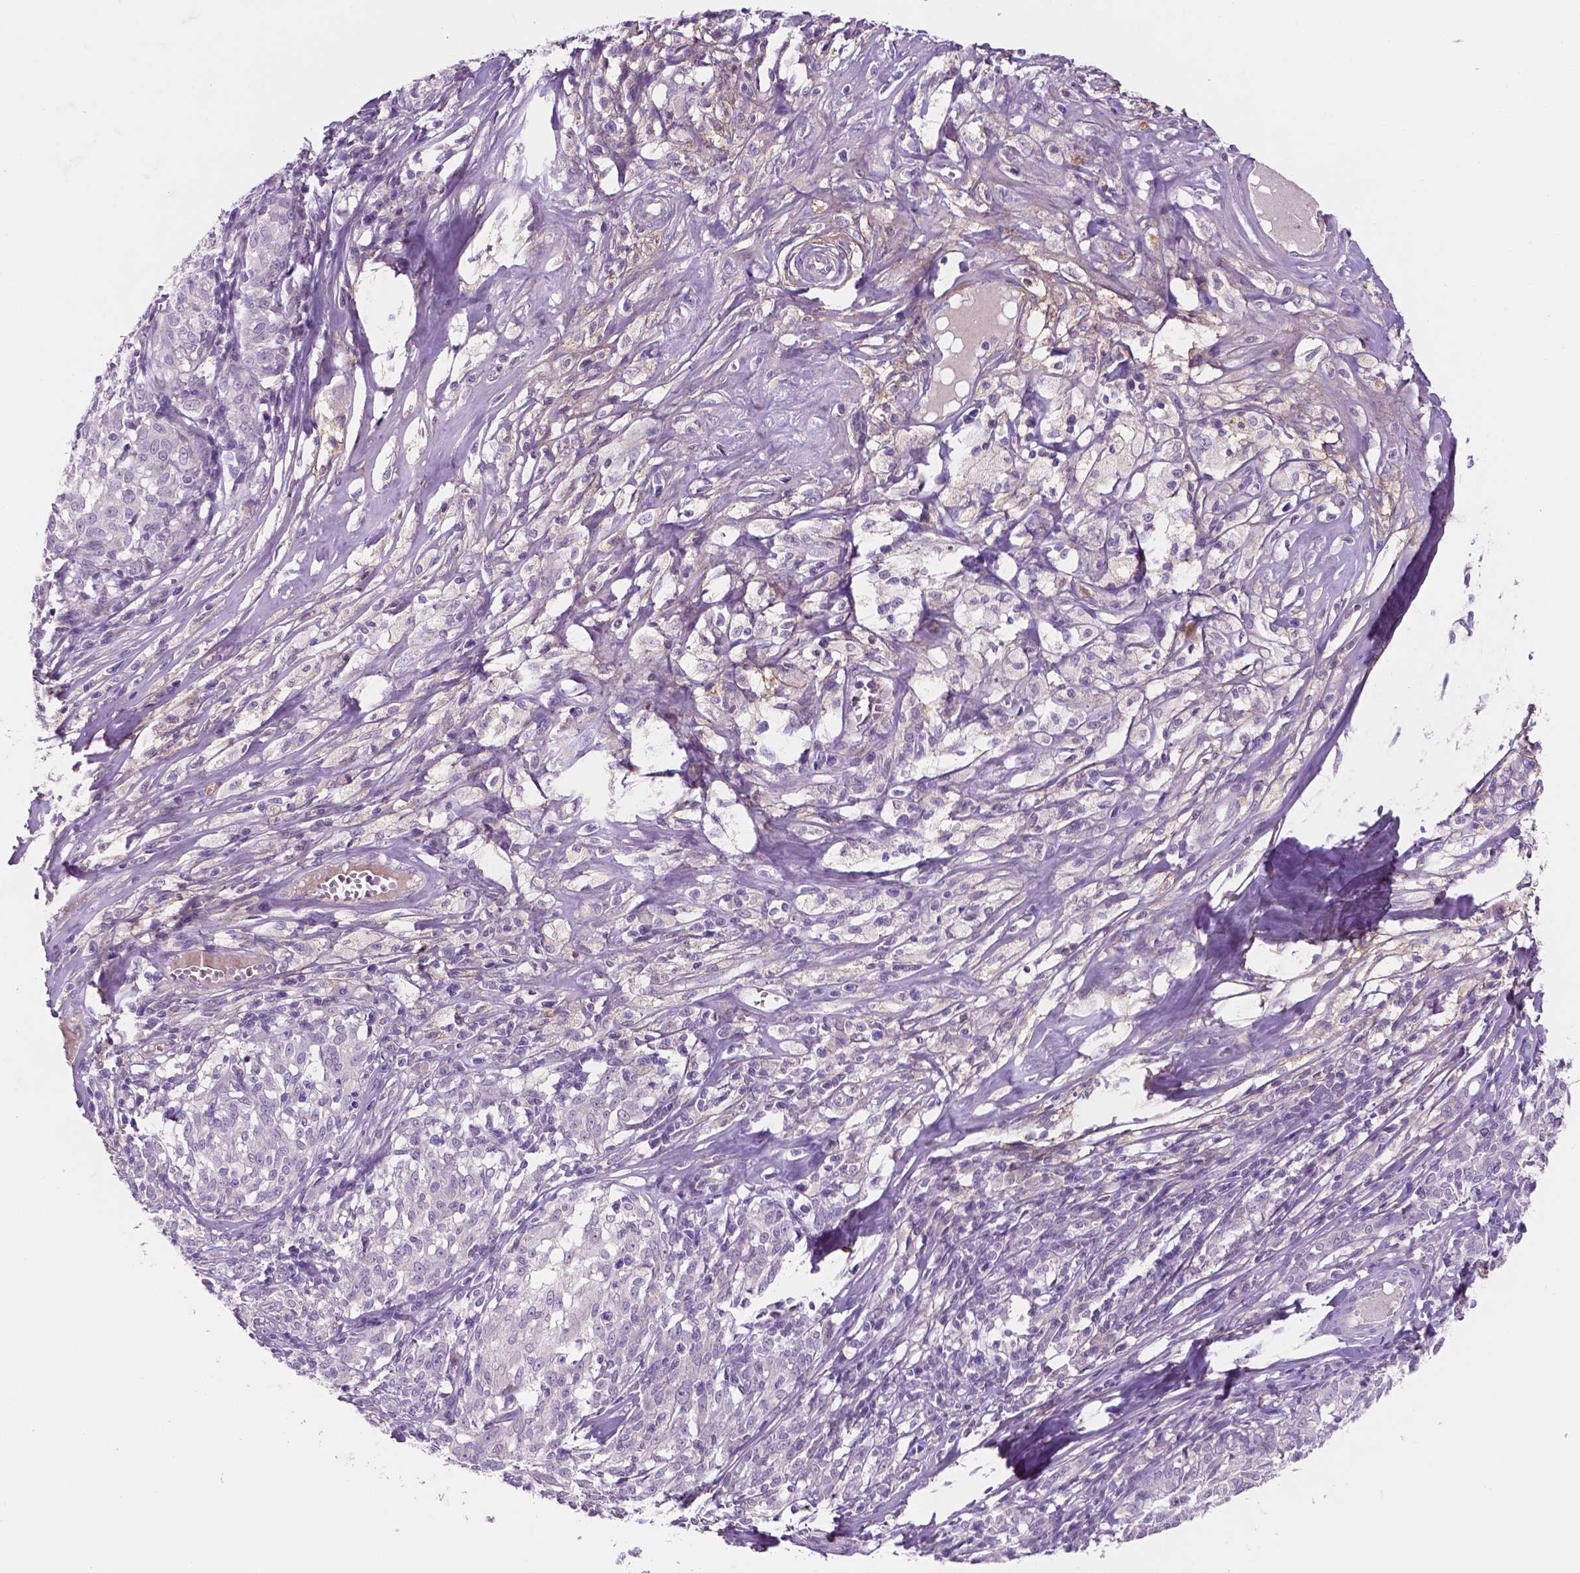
{"staining": {"intensity": "negative", "quantity": "none", "location": "none"}, "tissue": "melanoma", "cell_type": "Tumor cells", "image_type": "cancer", "snomed": [{"axis": "morphology", "description": "Malignant melanoma, NOS"}, {"axis": "topography", "description": "Skin"}], "caption": "Tumor cells are negative for protein expression in human melanoma.", "gene": "FBLN1", "patient": {"sex": "female", "age": 72}}